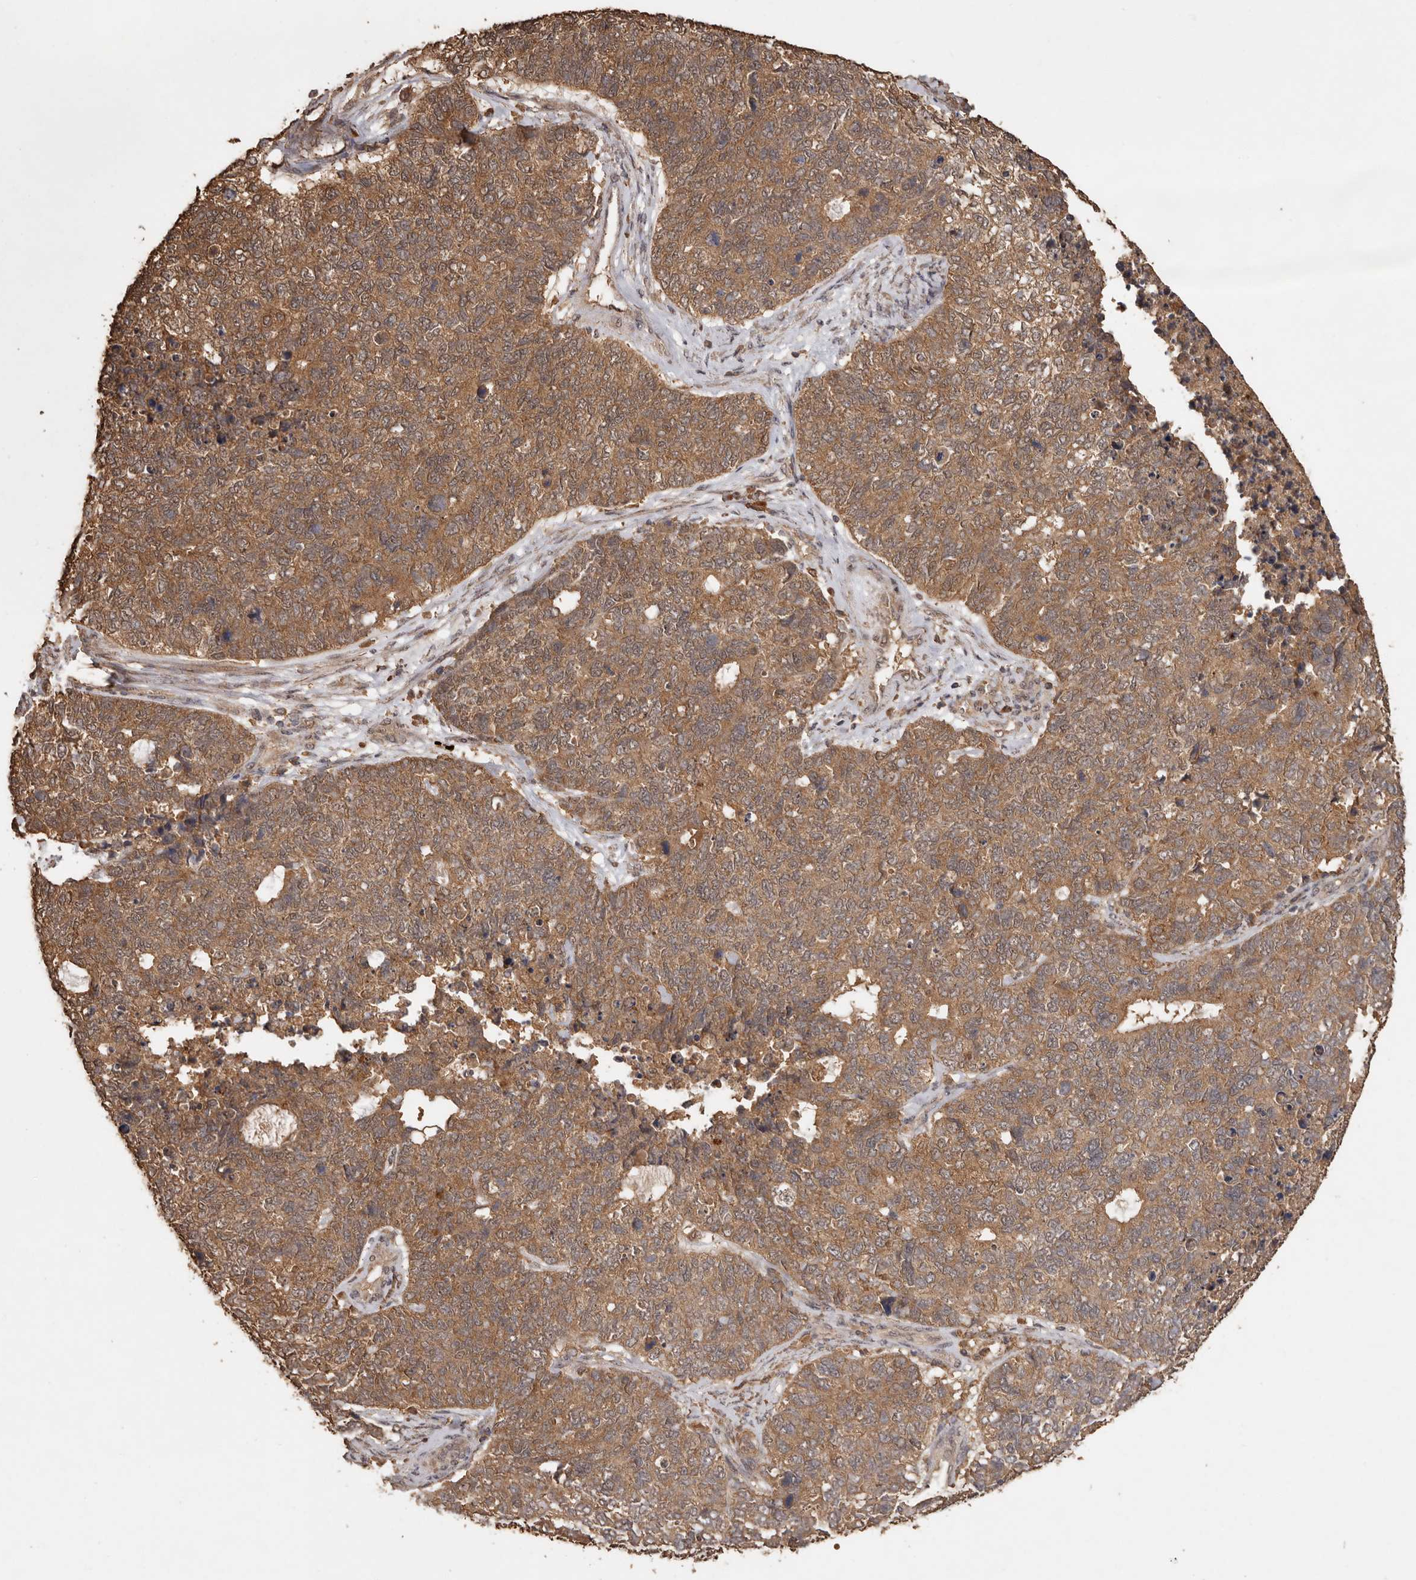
{"staining": {"intensity": "moderate", "quantity": ">75%", "location": "cytoplasmic/membranous"}, "tissue": "cervical cancer", "cell_type": "Tumor cells", "image_type": "cancer", "snomed": [{"axis": "morphology", "description": "Squamous cell carcinoma, NOS"}, {"axis": "topography", "description": "Cervix"}], "caption": "Tumor cells demonstrate medium levels of moderate cytoplasmic/membranous staining in approximately >75% of cells in human squamous cell carcinoma (cervical).", "gene": "RWDD1", "patient": {"sex": "female", "age": 63}}